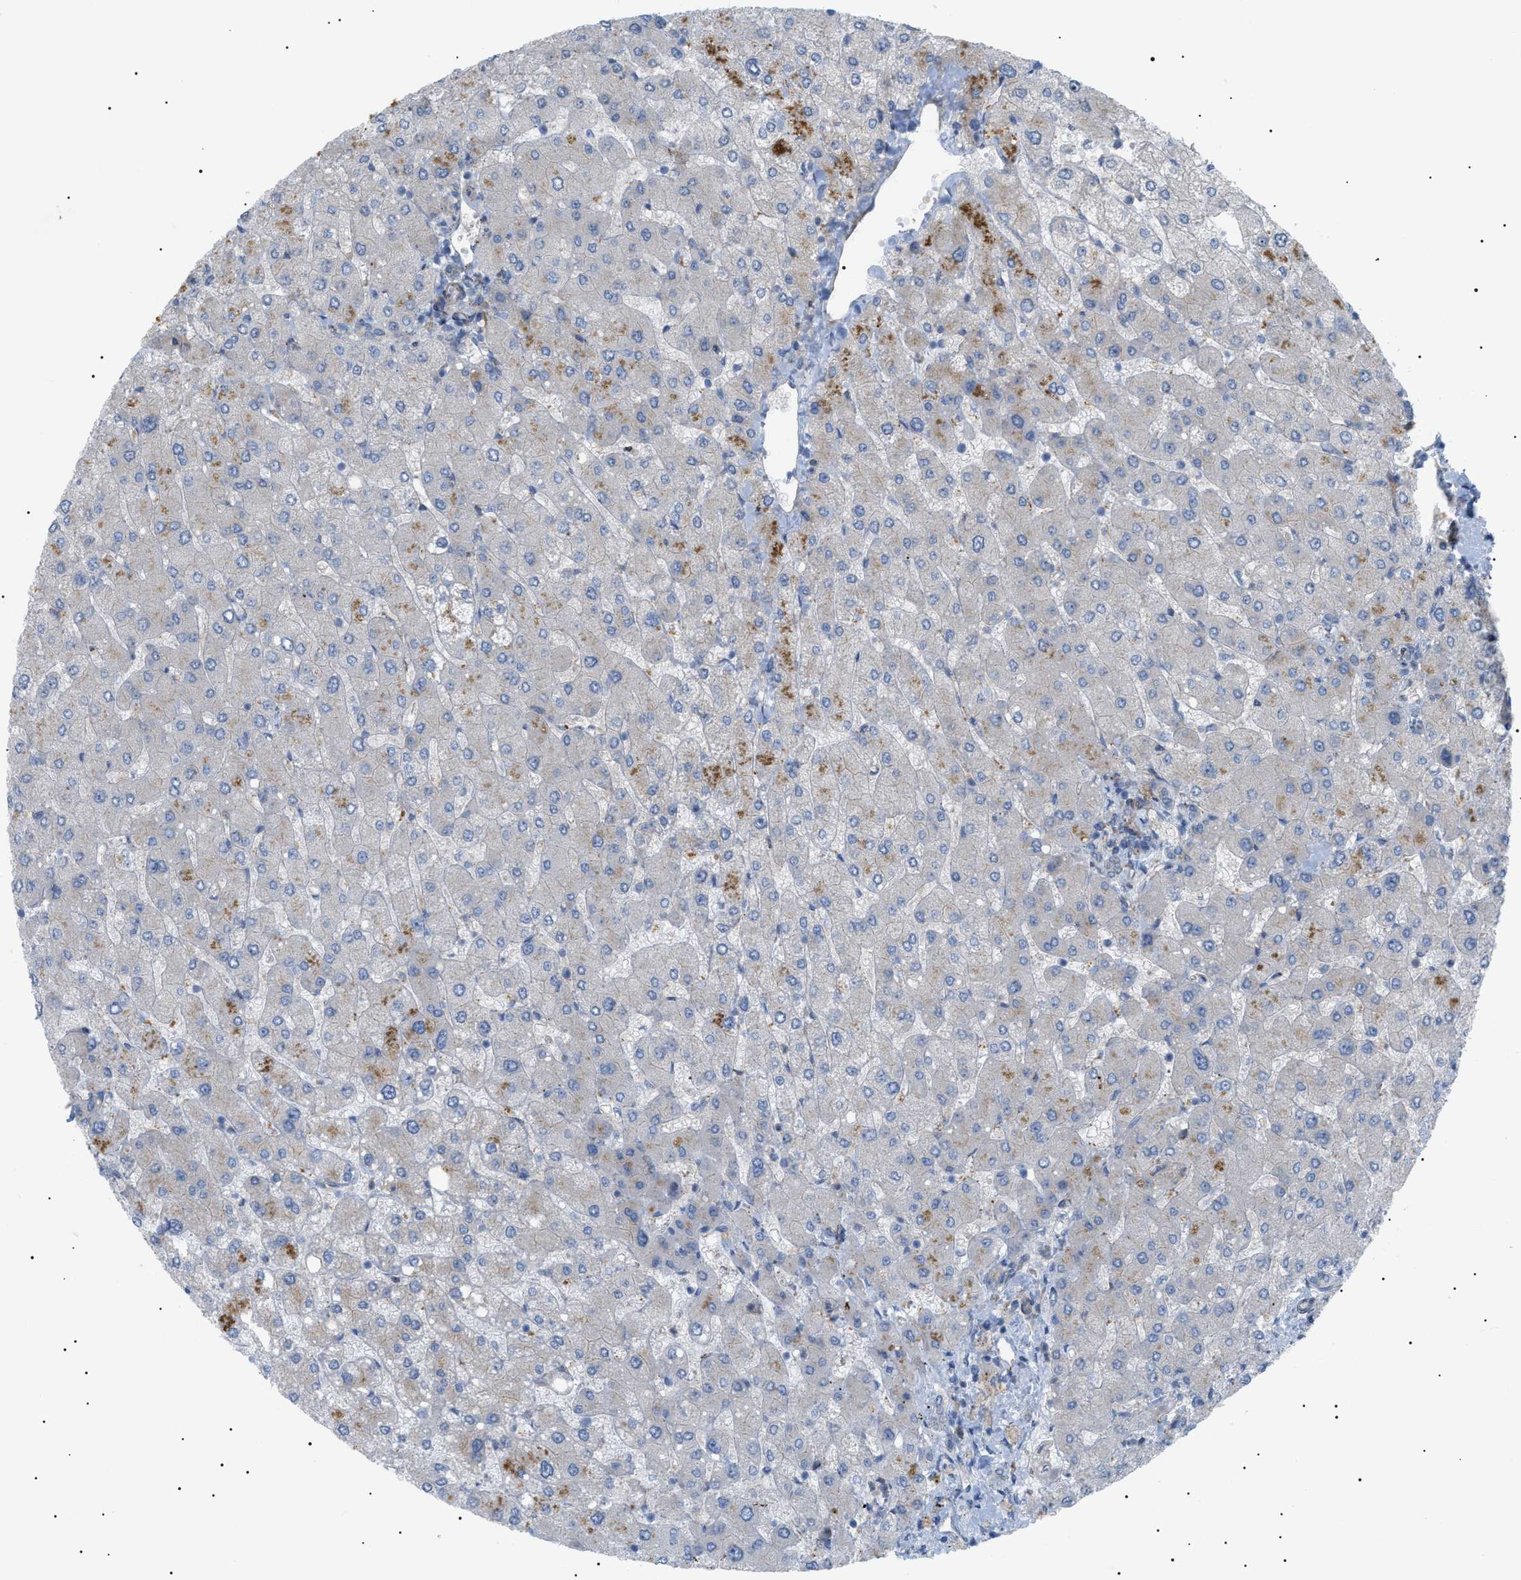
{"staining": {"intensity": "weak", "quantity": "<25%", "location": "cytoplasmic/membranous"}, "tissue": "liver", "cell_type": "Cholangiocytes", "image_type": "normal", "snomed": [{"axis": "morphology", "description": "Normal tissue, NOS"}, {"axis": "topography", "description": "Liver"}], "caption": "Immunohistochemical staining of benign liver shows no significant positivity in cholangiocytes.", "gene": "SFXN5", "patient": {"sex": "male", "age": 55}}